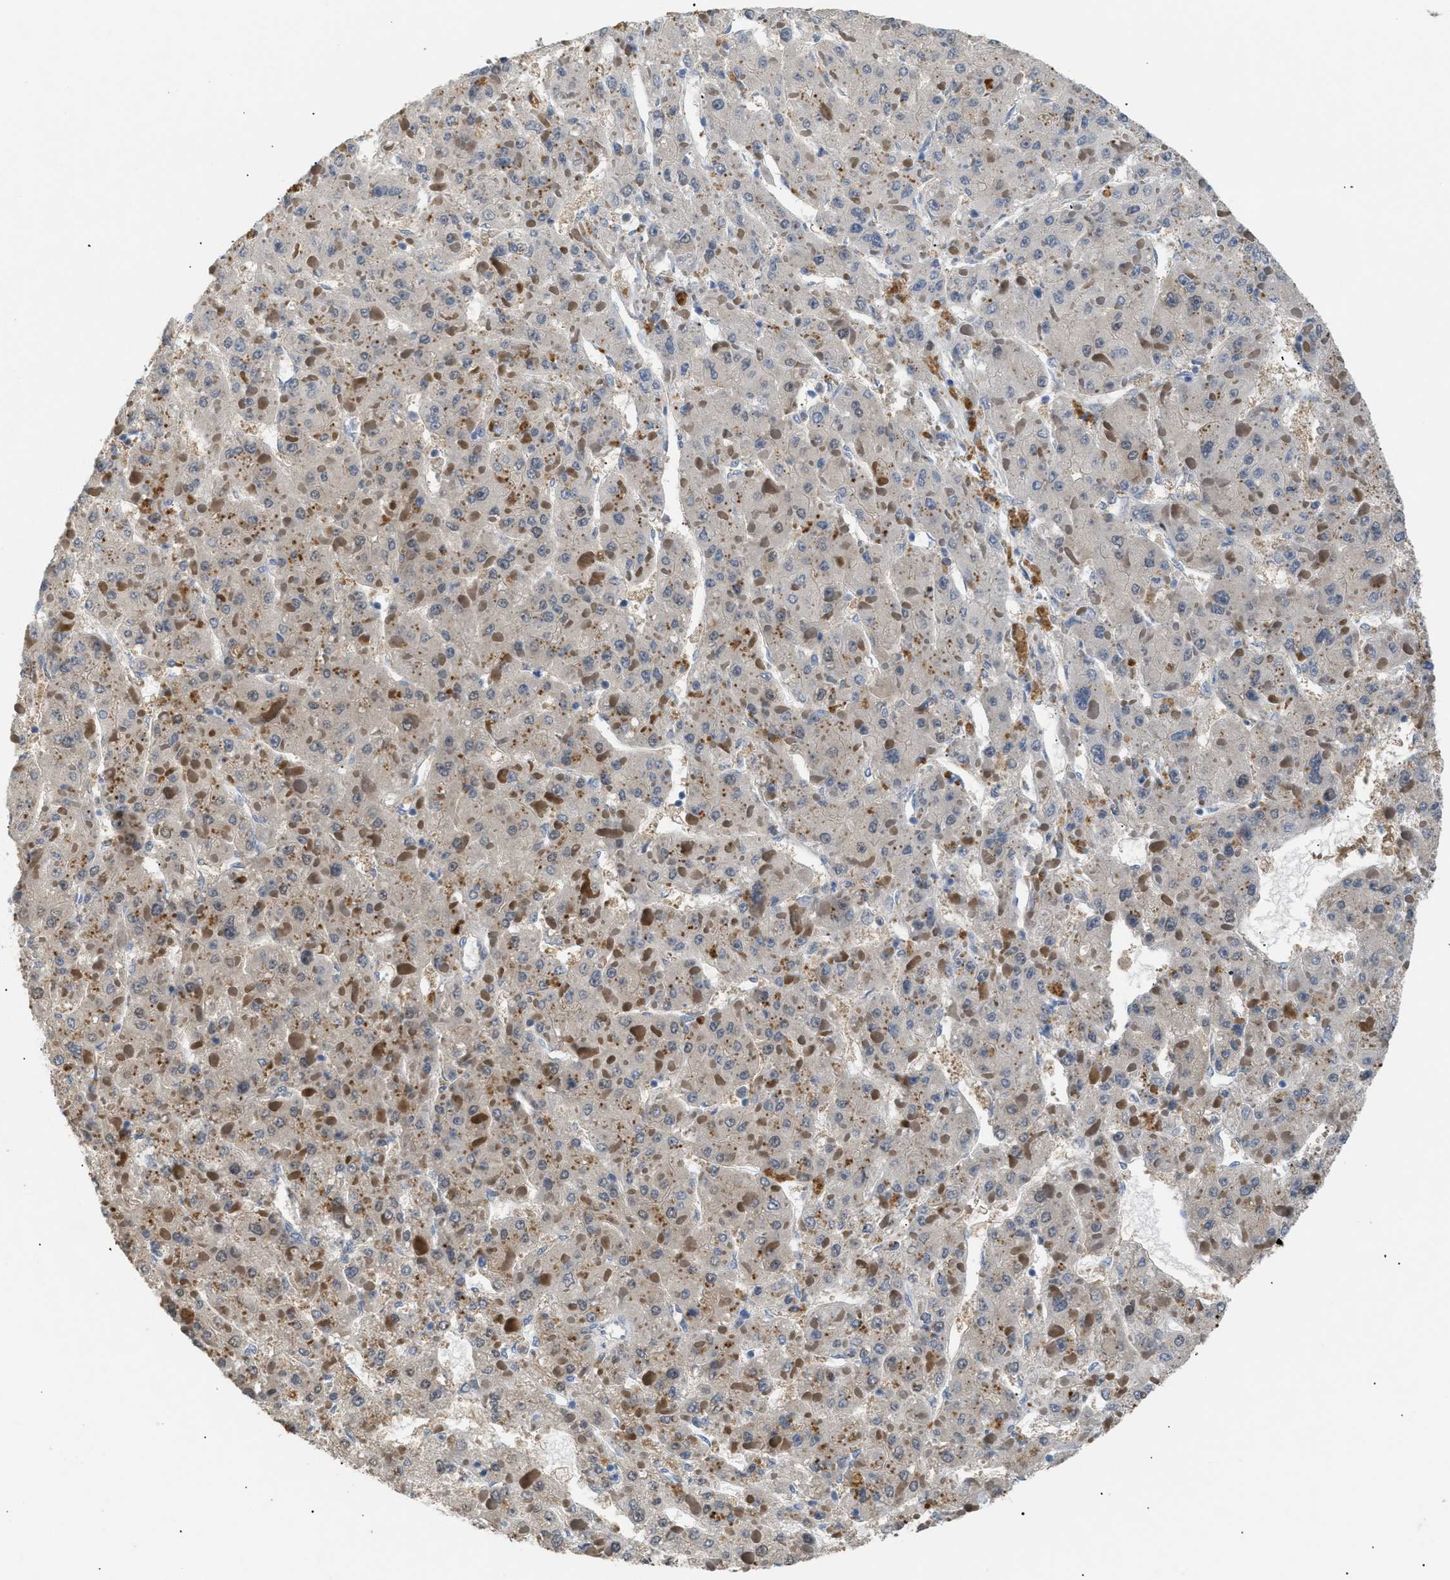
{"staining": {"intensity": "weak", "quantity": "25%-75%", "location": "cytoplasmic/membranous"}, "tissue": "liver cancer", "cell_type": "Tumor cells", "image_type": "cancer", "snomed": [{"axis": "morphology", "description": "Carcinoma, Hepatocellular, NOS"}, {"axis": "topography", "description": "Liver"}], "caption": "Immunohistochemical staining of human liver cancer (hepatocellular carcinoma) shows low levels of weak cytoplasmic/membranous staining in about 25%-75% of tumor cells.", "gene": "AKR1A1", "patient": {"sex": "female", "age": 73}}